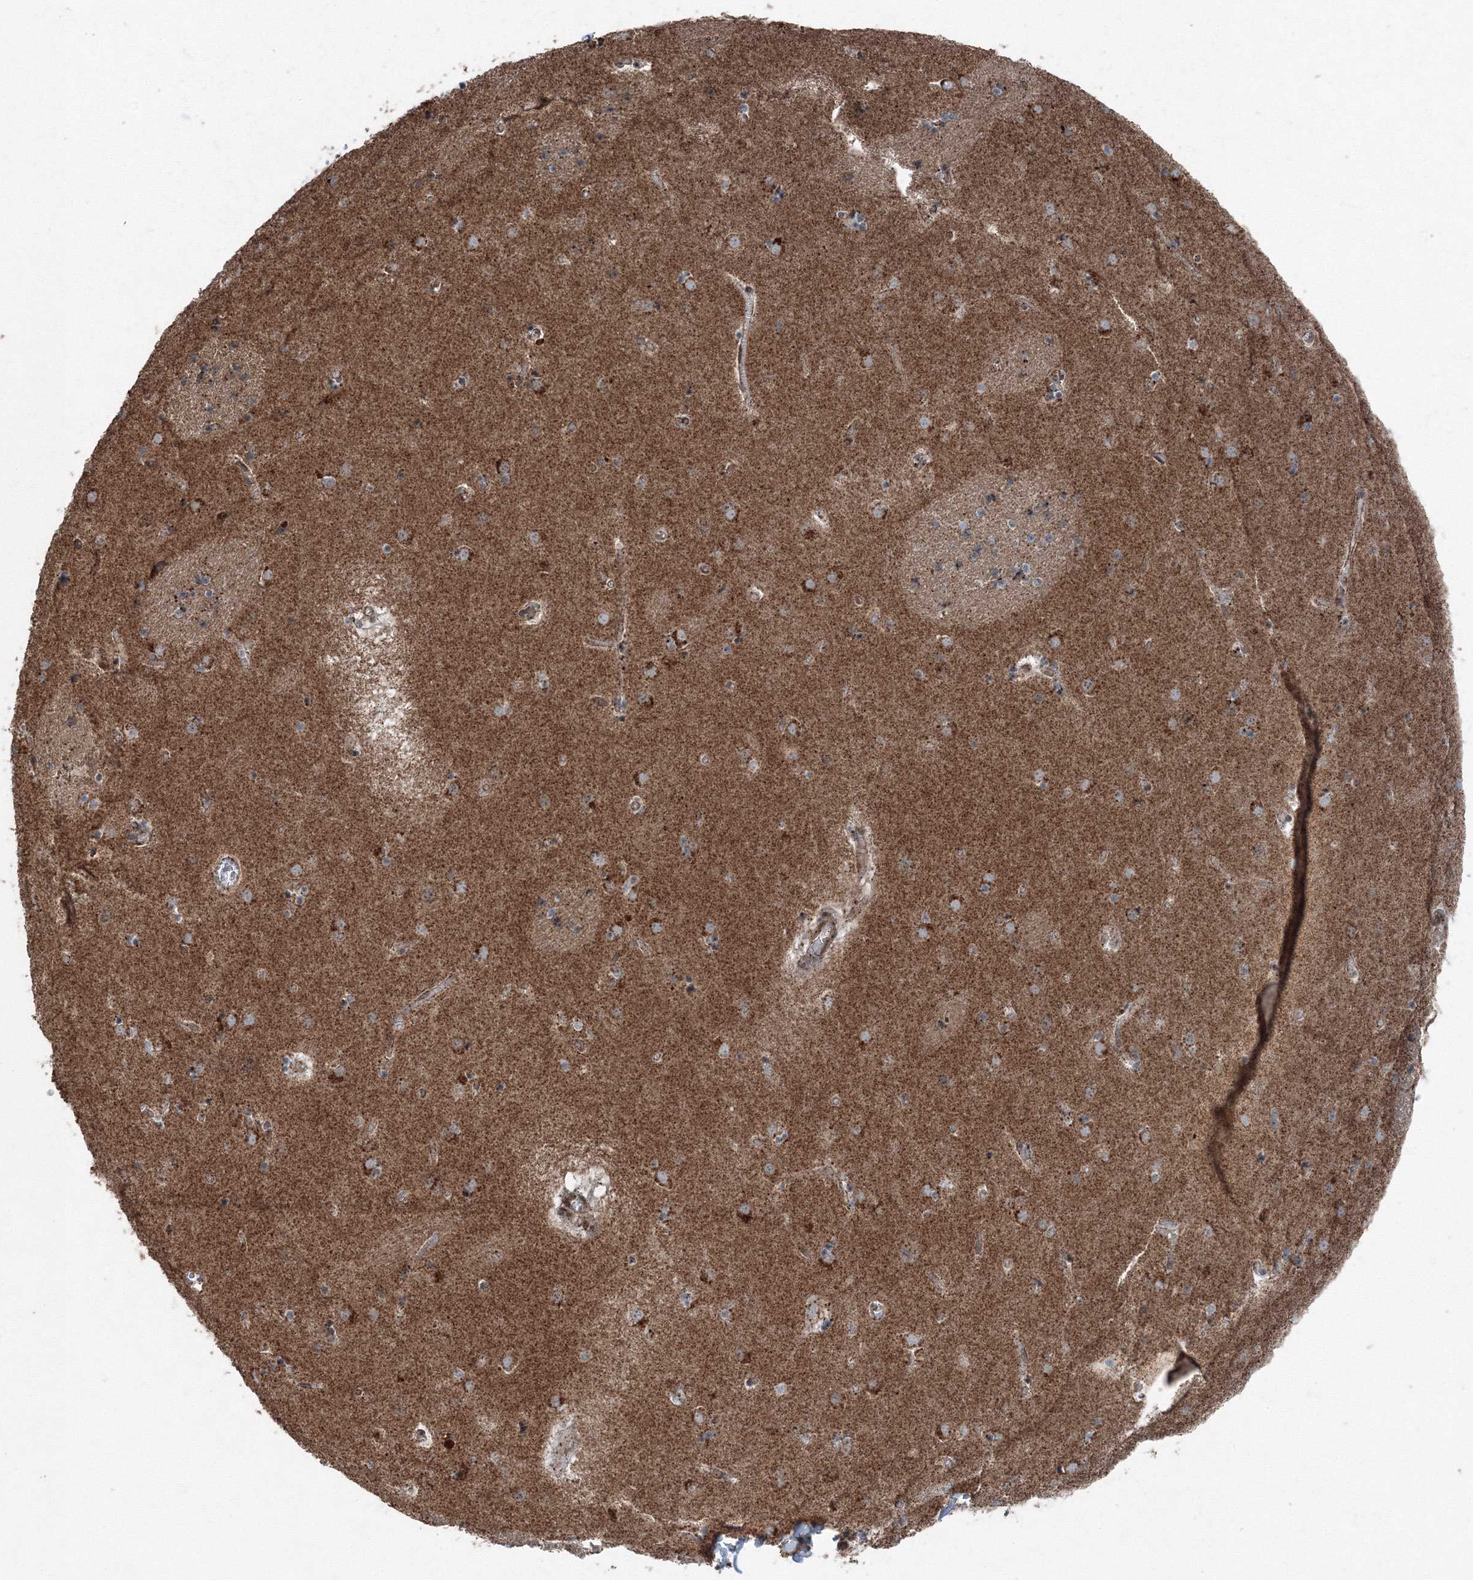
{"staining": {"intensity": "strong", "quantity": "<25%", "location": "cytoplasmic/membranous"}, "tissue": "caudate", "cell_type": "Glial cells", "image_type": "normal", "snomed": [{"axis": "morphology", "description": "Normal tissue, NOS"}, {"axis": "topography", "description": "Lateral ventricle wall"}], "caption": "An image of caudate stained for a protein displays strong cytoplasmic/membranous brown staining in glial cells. (Stains: DAB (3,3'-diaminobenzidine) in brown, nuclei in blue, Microscopy: brightfield microscopy at high magnification).", "gene": "AASDH", "patient": {"sex": "male", "age": 70}}